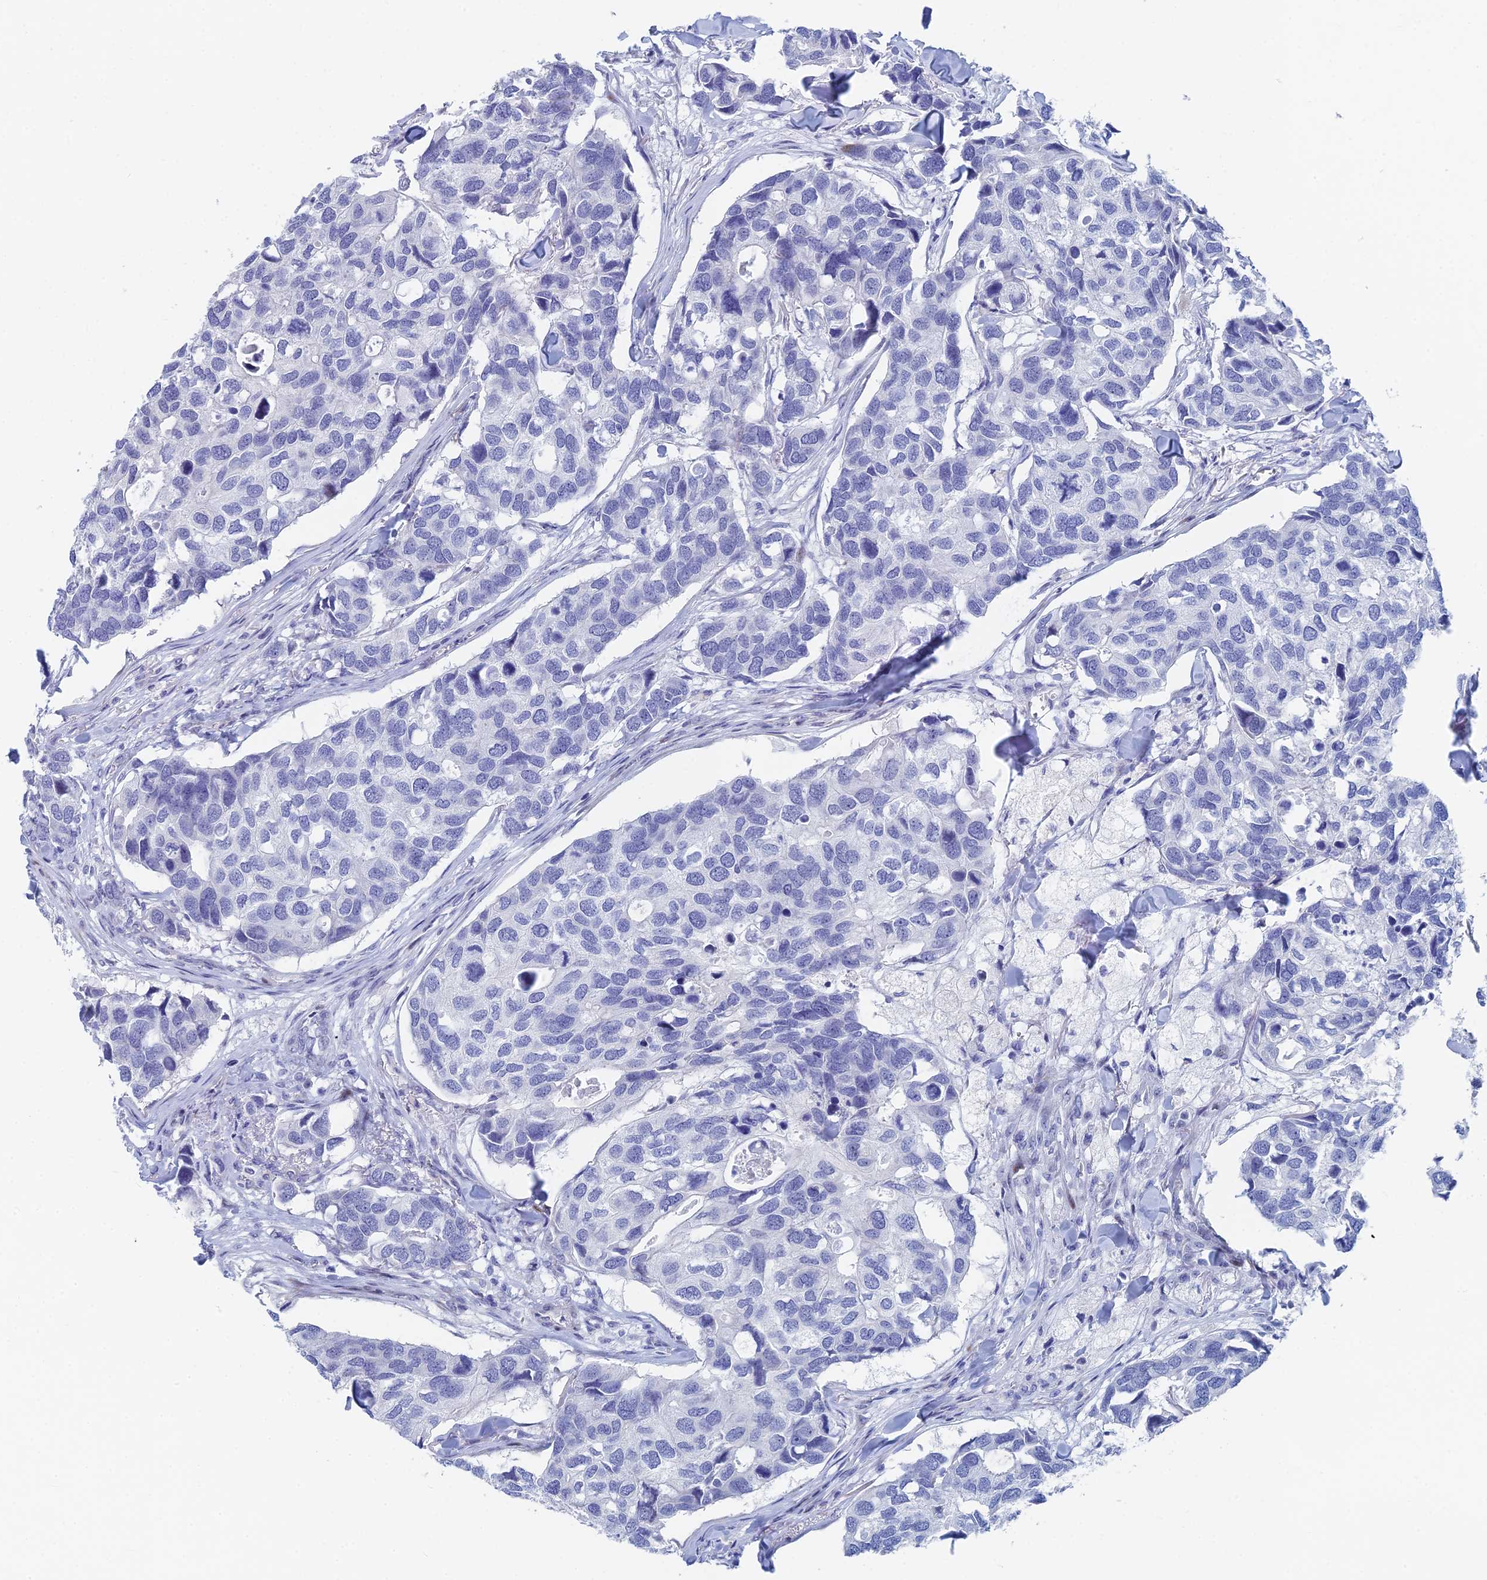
{"staining": {"intensity": "negative", "quantity": "none", "location": "none"}, "tissue": "breast cancer", "cell_type": "Tumor cells", "image_type": "cancer", "snomed": [{"axis": "morphology", "description": "Duct carcinoma"}, {"axis": "topography", "description": "Breast"}], "caption": "IHC of breast cancer (invasive ductal carcinoma) reveals no staining in tumor cells.", "gene": "DRGX", "patient": {"sex": "female", "age": 83}}